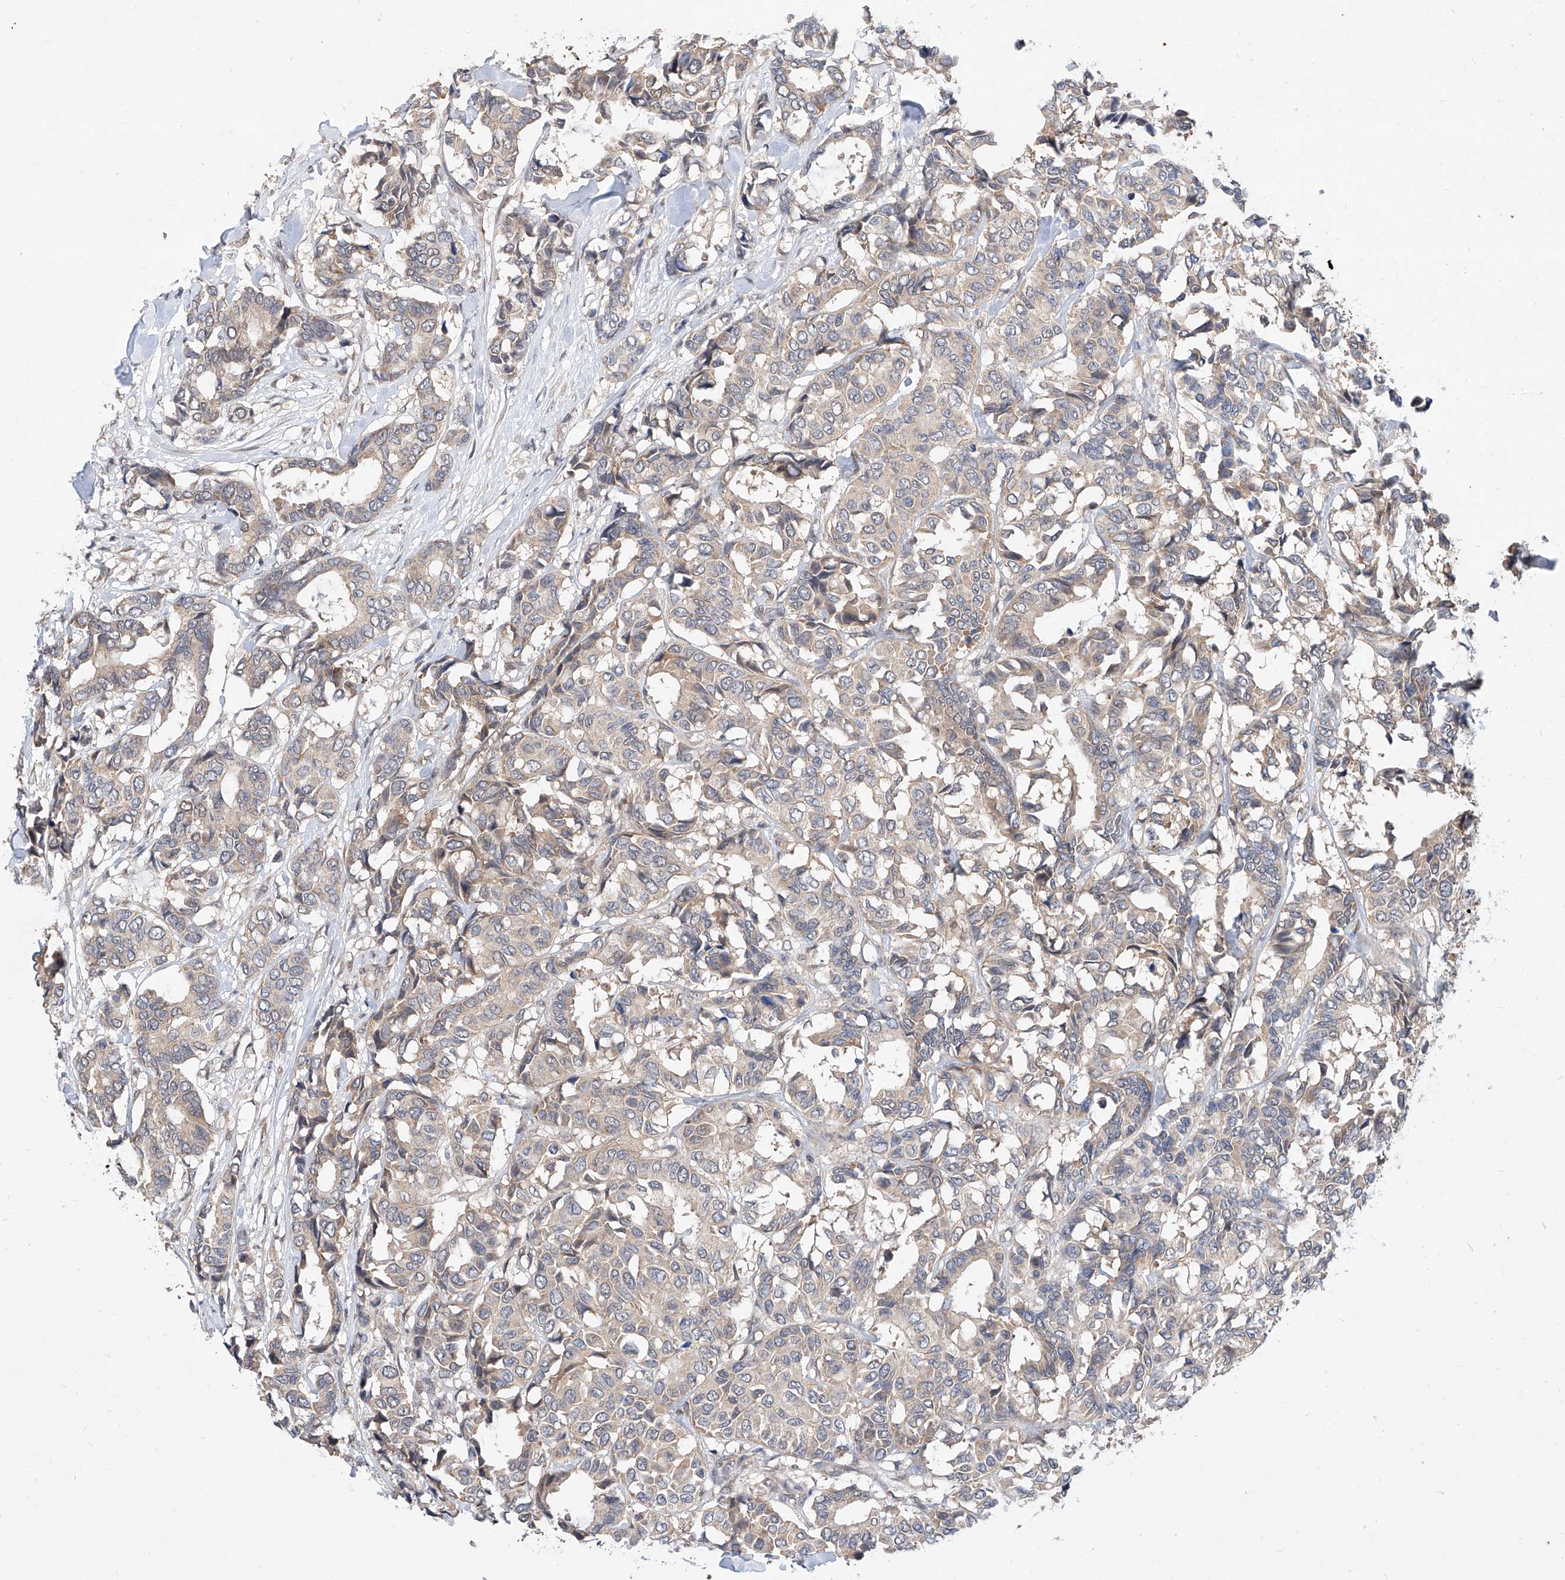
{"staining": {"intensity": "negative", "quantity": "none", "location": "none"}, "tissue": "breast cancer", "cell_type": "Tumor cells", "image_type": "cancer", "snomed": [{"axis": "morphology", "description": "Duct carcinoma"}, {"axis": "topography", "description": "Breast"}], "caption": "A photomicrograph of human breast cancer is negative for staining in tumor cells.", "gene": "CARMIL3", "patient": {"sex": "female", "age": 87}}